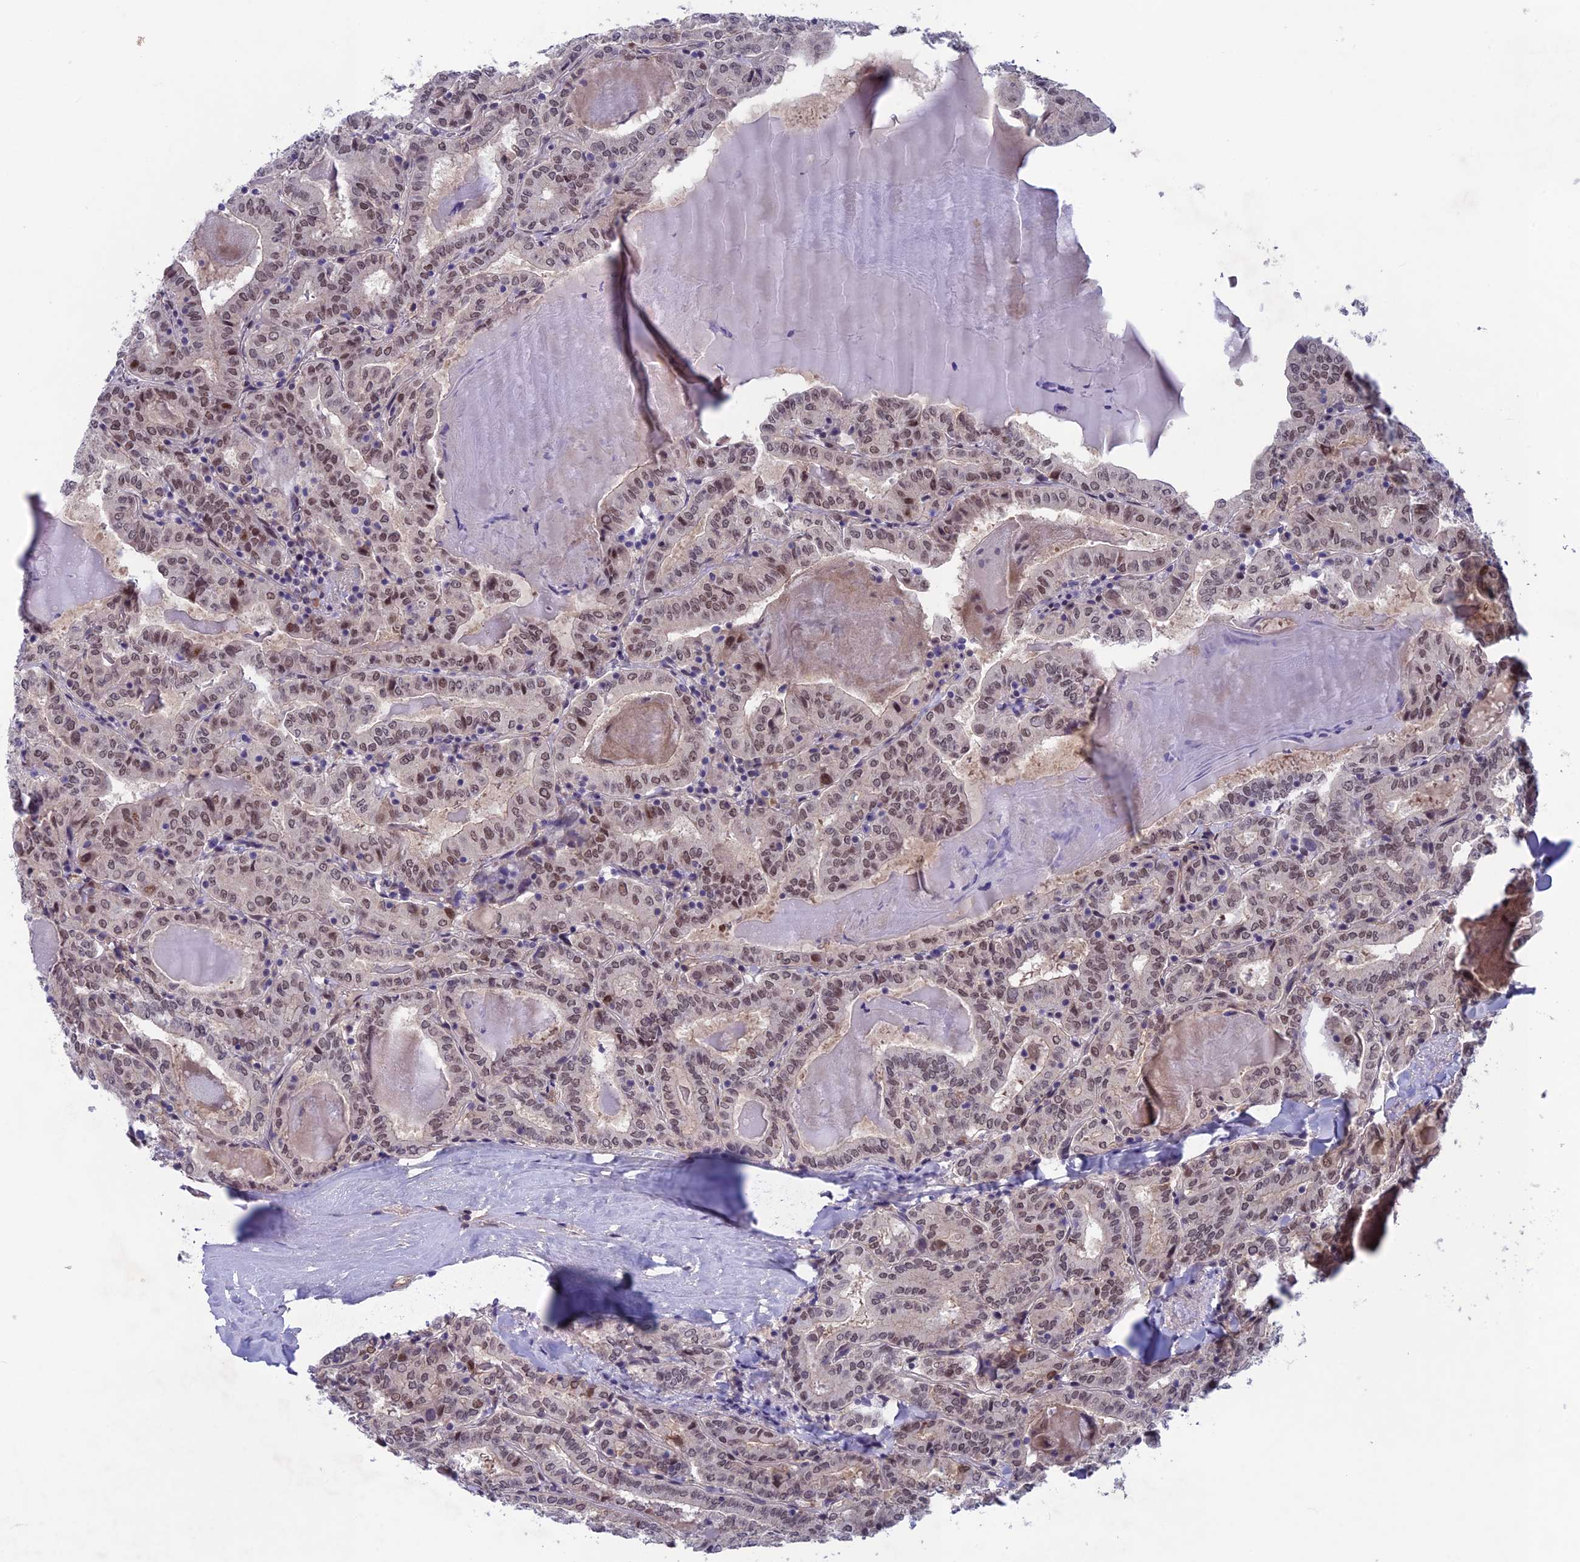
{"staining": {"intensity": "moderate", "quantity": "<25%", "location": "nuclear"}, "tissue": "thyroid cancer", "cell_type": "Tumor cells", "image_type": "cancer", "snomed": [{"axis": "morphology", "description": "Papillary adenocarcinoma, NOS"}, {"axis": "topography", "description": "Thyroid gland"}], "caption": "Immunohistochemistry (IHC) histopathology image of neoplastic tissue: human papillary adenocarcinoma (thyroid) stained using immunohistochemistry (IHC) reveals low levels of moderate protein expression localized specifically in the nuclear of tumor cells, appearing as a nuclear brown color.", "gene": "FKBPL", "patient": {"sex": "female", "age": 72}}